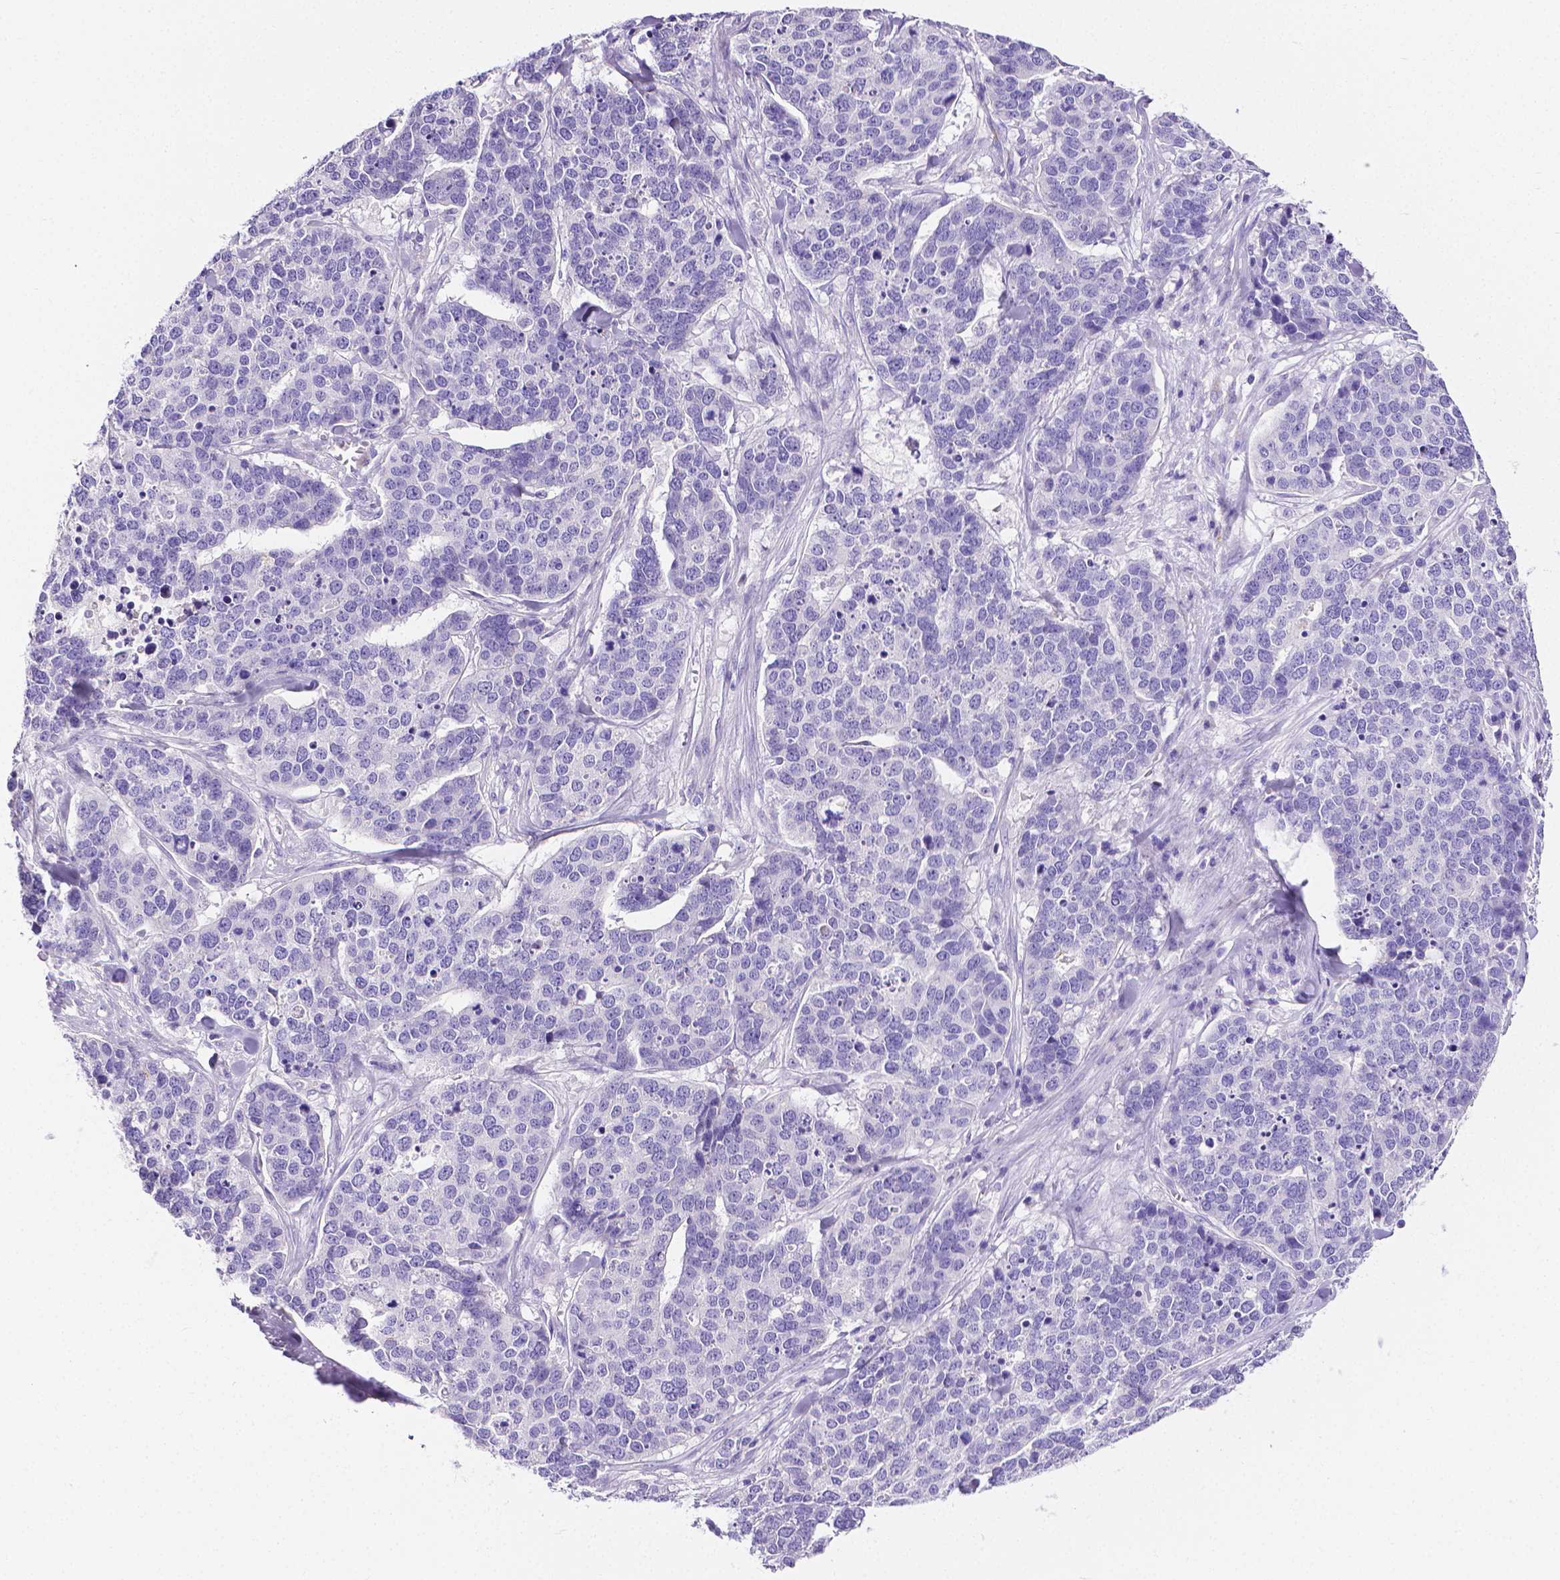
{"staining": {"intensity": "negative", "quantity": "none", "location": "none"}, "tissue": "ovarian cancer", "cell_type": "Tumor cells", "image_type": "cancer", "snomed": [{"axis": "morphology", "description": "Carcinoma, endometroid"}, {"axis": "topography", "description": "Ovary"}], "caption": "Tumor cells show no significant expression in ovarian cancer (endometroid carcinoma).", "gene": "MMP9", "patient": {"sex": "female", "age": 65}}